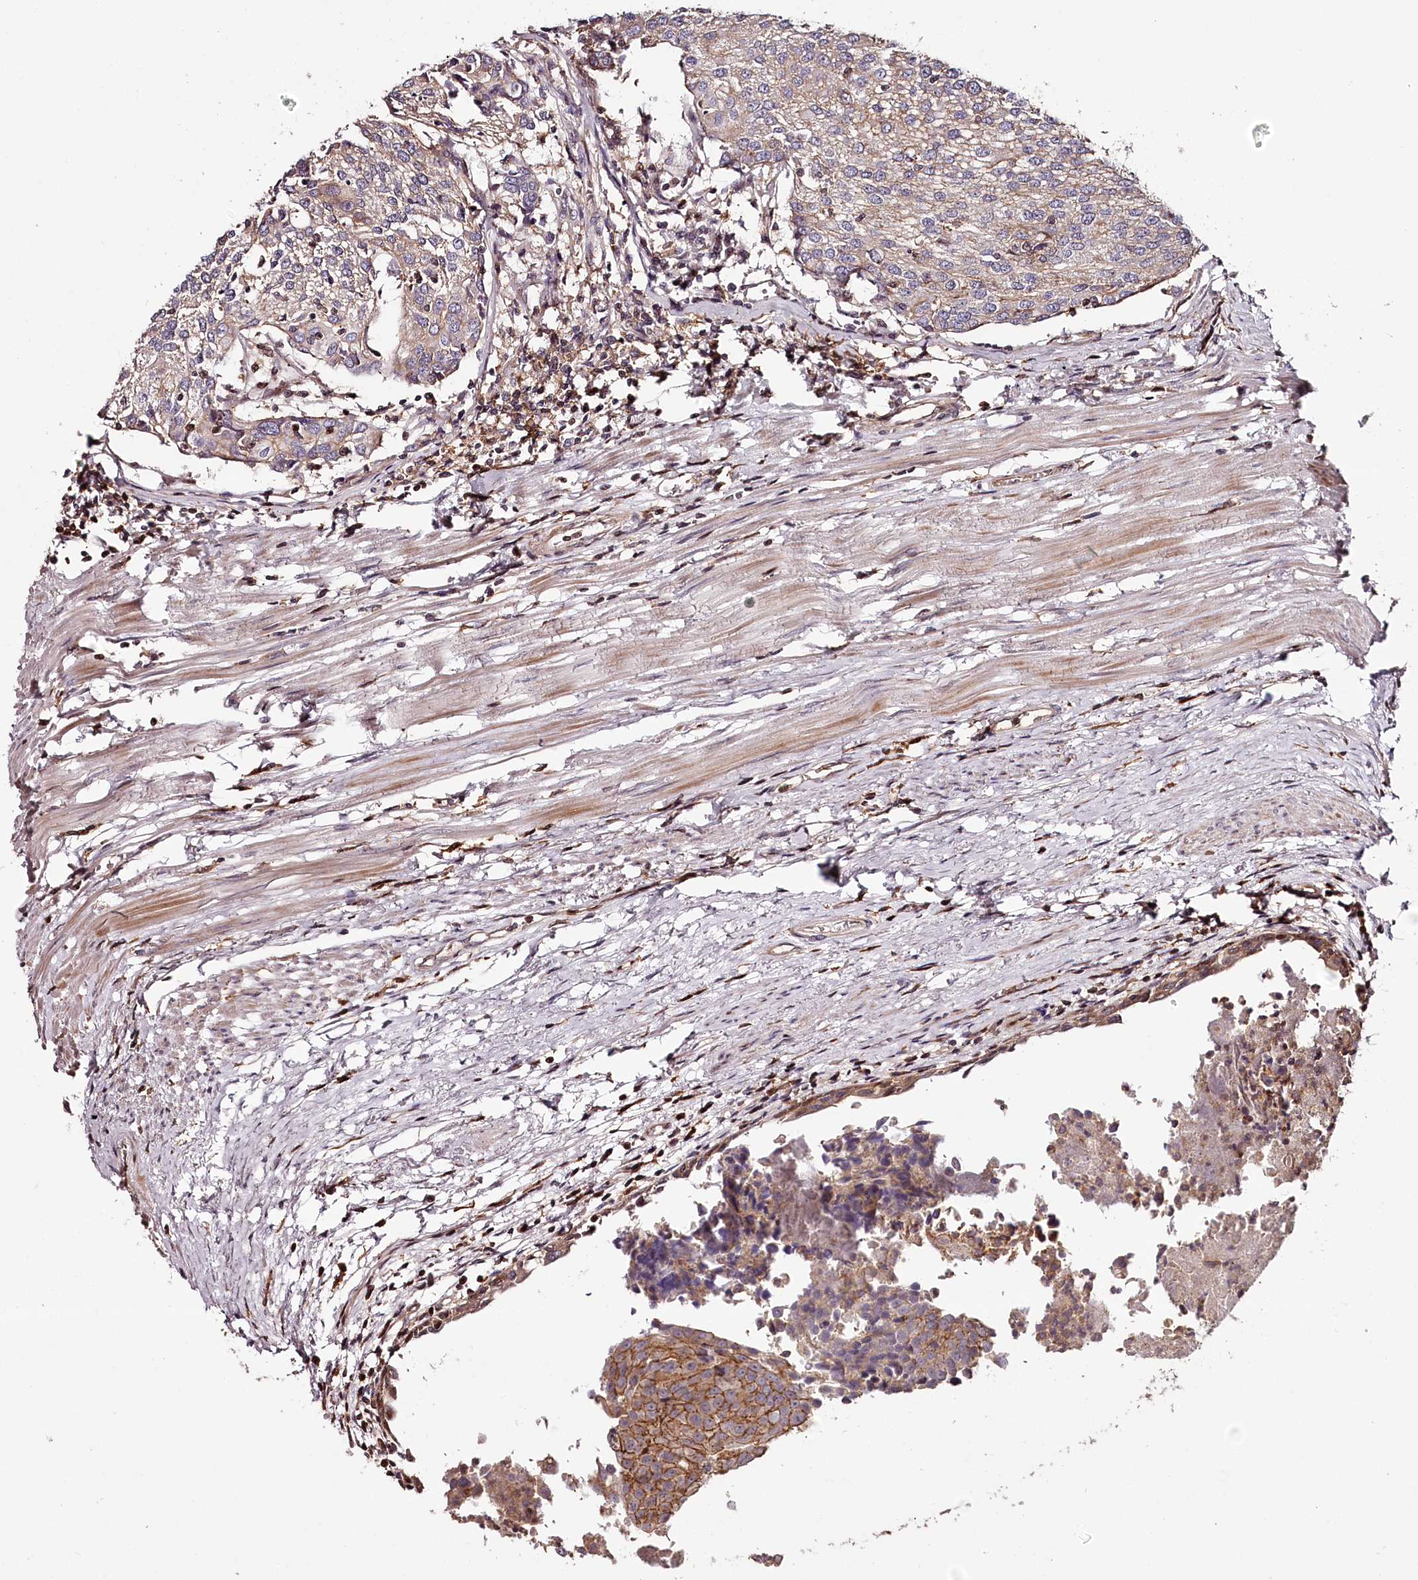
{"staining": {"intensity": "weak", "quantity": "25%-75%", "location": "cytoplasmic/membranous"}, "tissue": "urothelial cancer", "cell_type": "Tumor cells", "image_type": "cancer", "snomed": [{"axis": "morphology", "description": "Urothelial carcinoma, High grade"}, {"axis": "topography", "description": "Urinary bladder"}], "caption": "A brown stain labels weak cytoplasmic/membranous positivity of a protein in human high-grade urothelial carcinoma tumor cells. Using DAB (3,3'-diaminobenzidine) (brown) and hematoxylin (blue) stains, captured at high magnification using brightfield microscopy.", "gene": "KIF14", "patient": {"sex": "female", "age": 85}}